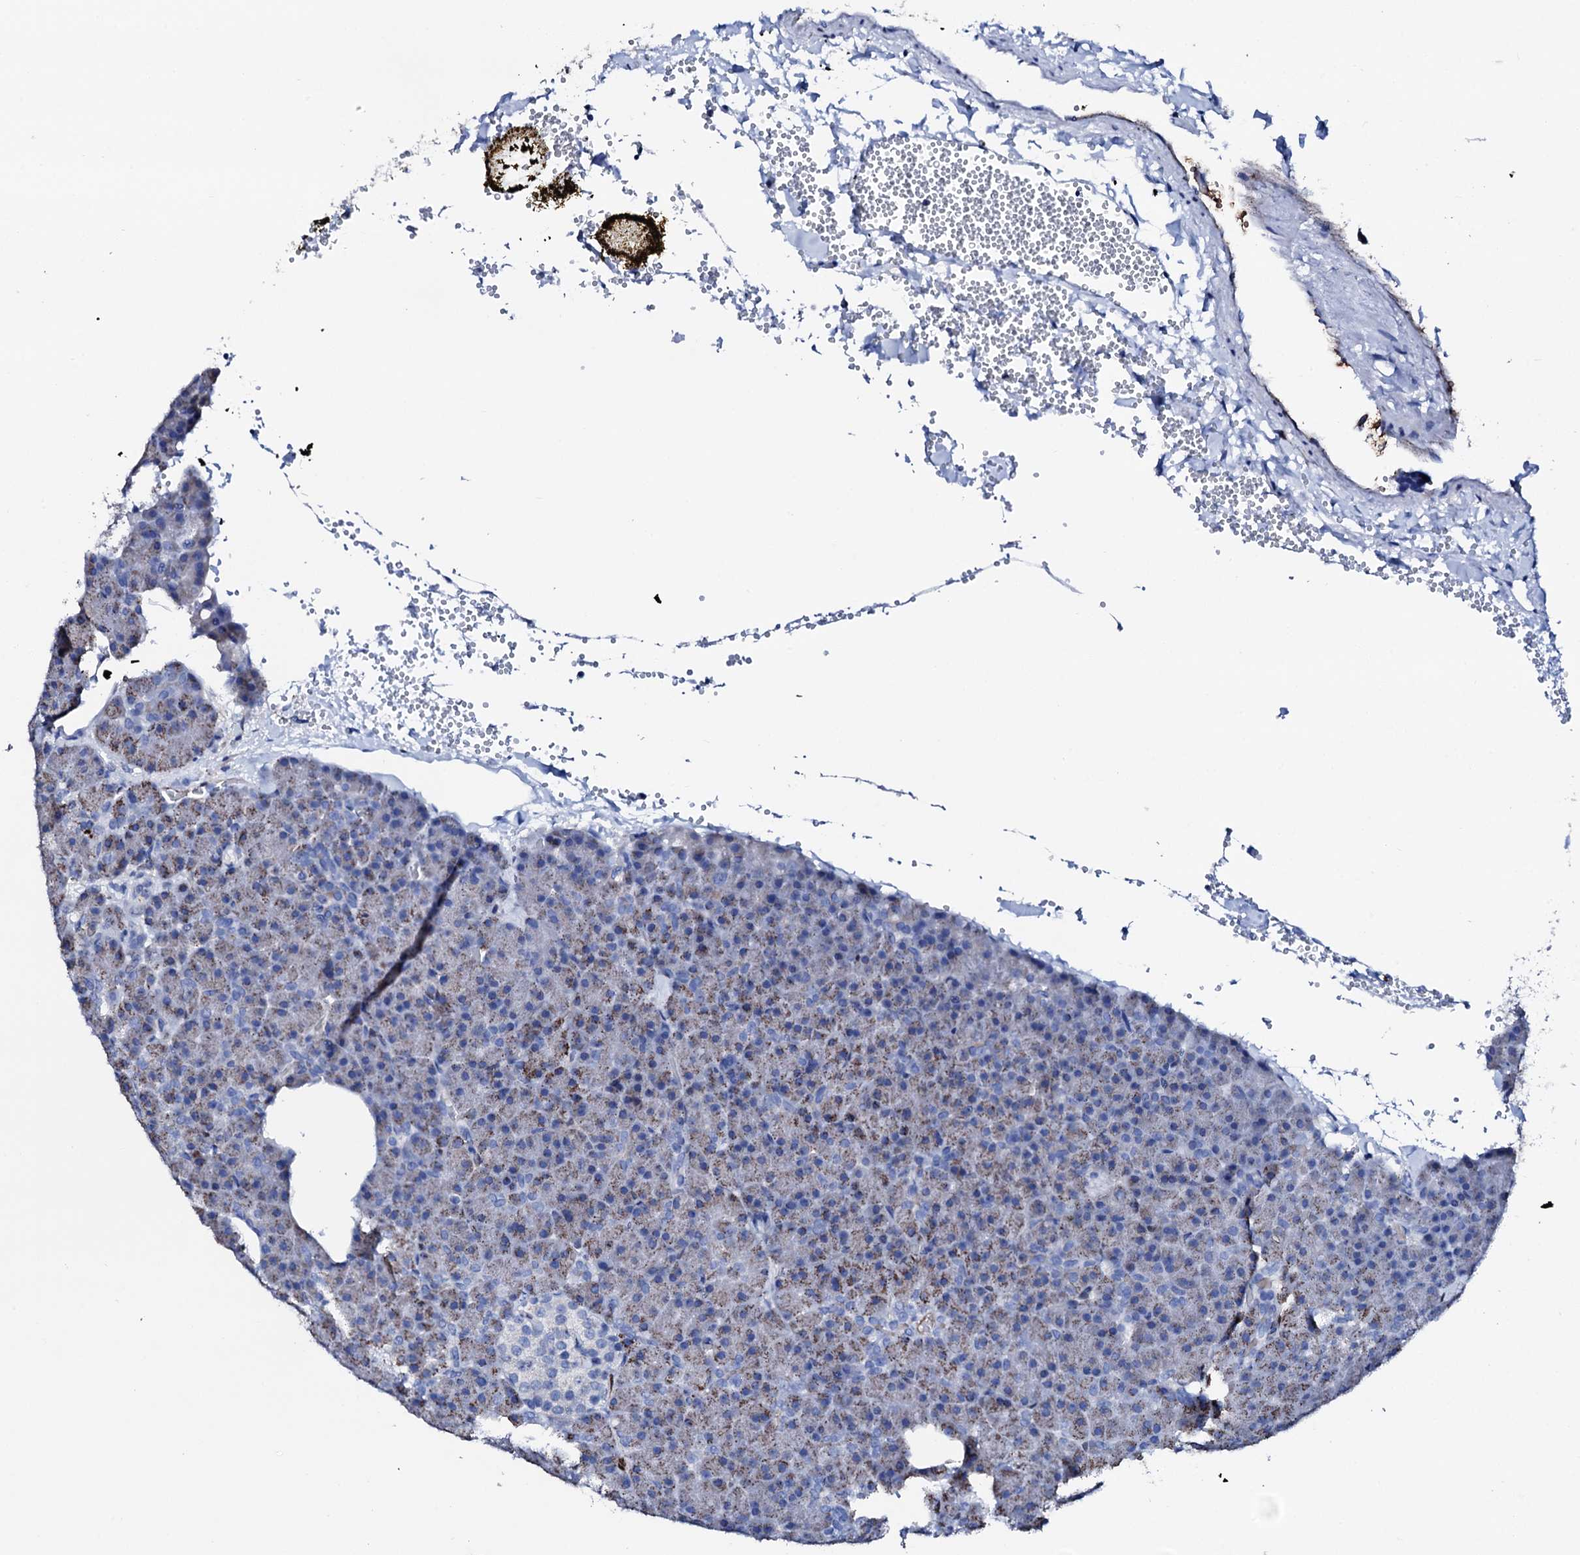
{"staining": {"intensity": "weak", "quantity": "<25%", "location": "cytoplasmic/membranous"}, "tissue": "pancreas", "cell_type": "Exocrine glandular cells", "image_type": "normal", "snomed": [{"axis": "morphology", "description": "Normal tissue, NOS"}, {"axis": "morphology", "description": "Carcinoid, malignant, NOS"}, {"axis": "topography", "description": "Pancreas"}], "caption": "DAB immunohistochemical staining of unremarkable pancreas shows no significant staining in exocrine glandular cells.", "gene": "NRIP2", "patient": {"sex": "female", "age": 35}}